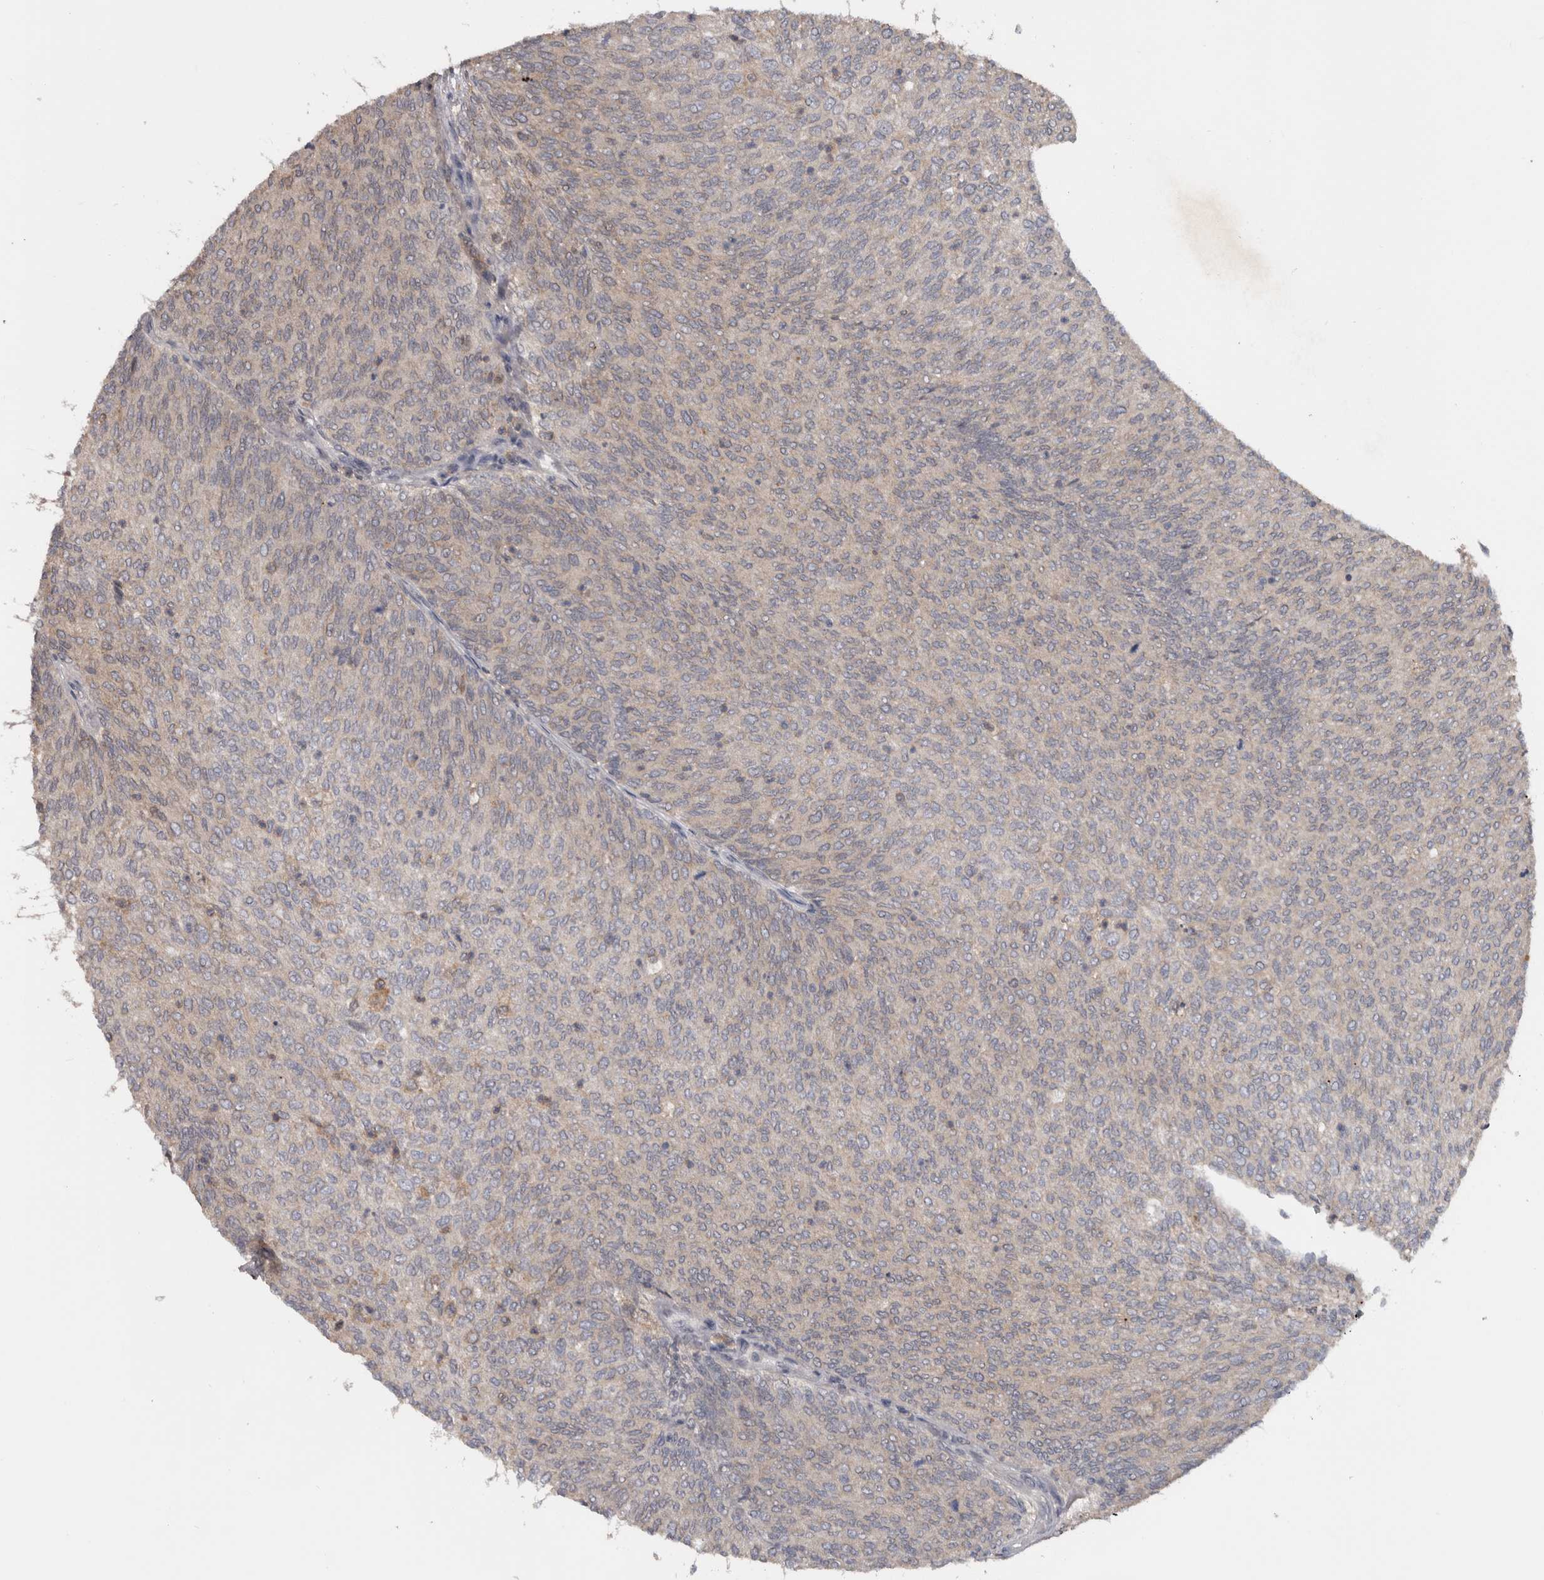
{"staining": {"intensity": "weak", "quantity": "<25%", "location": "cytoplasmic/membranous"}, "tissue": "urothelial cancer", "cell_type": "Tumor cells", "image_type": "cancer", "snomed": [{"axis": "morphology", "description": "Urothelial carcinoma, Low grade"}, {"axis": "topography", "description": "Urinary bladder"}], "caption": "IHC photomicrograph of human urothelial cancer stained for a protein (brown), which displays no positivity in tumor cells. (DAB (3,3'-diaminobenzidine) immunohistochemistry, high magnification).", "gene": "NMUR1", "patient": {"sex": "female", "age": 79}}